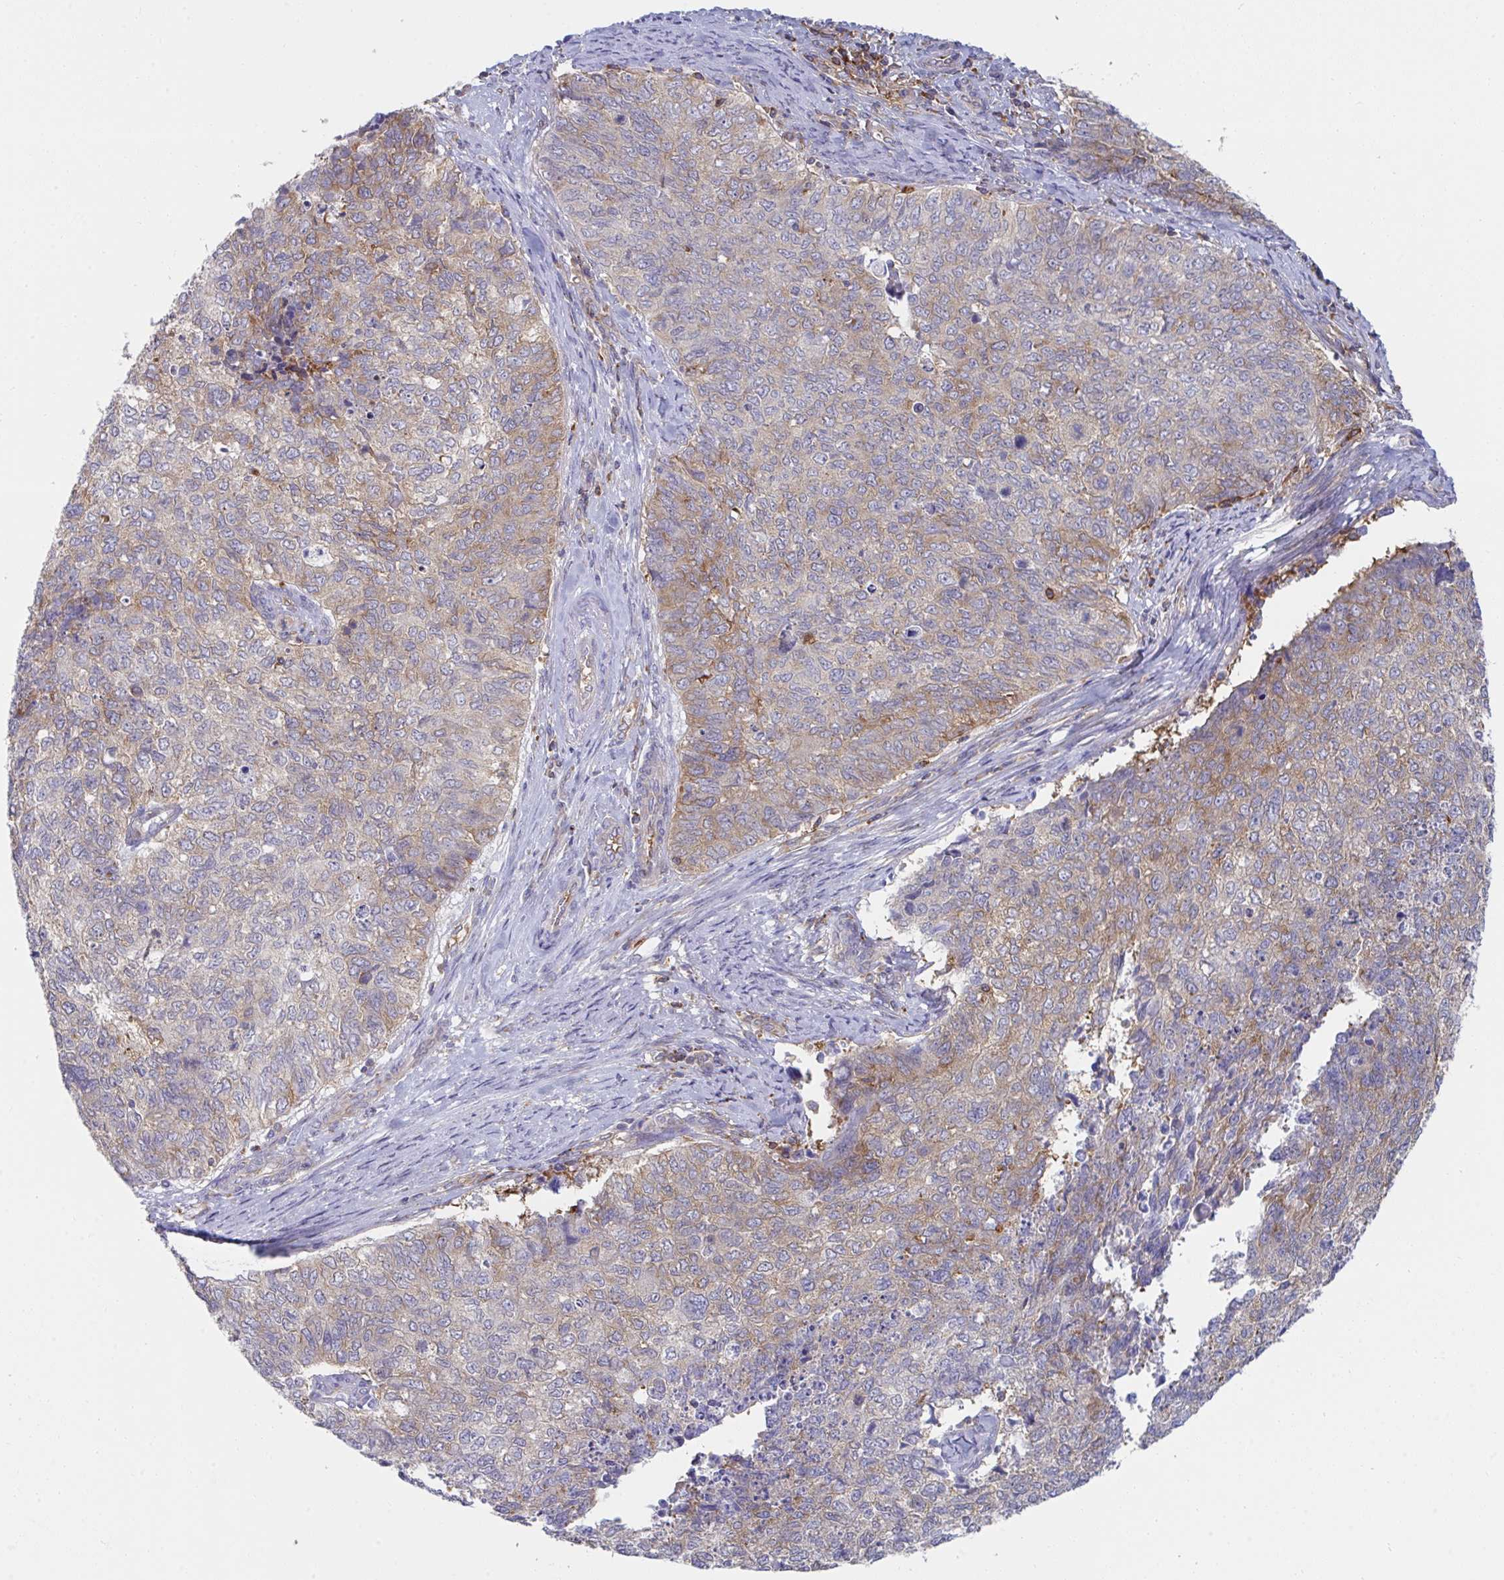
{"staining": {"intensity": "weak", "quantity": "<25%", "location": "cytoplasmic/membranous"}, "tissue": "cervical cancer", "cell_type": "Tumor cells", "image_type": "cancer", "snomed": [{"axis": "morphology", "description": "Adenocarcinoma, NOS"}, {"axis": "topography", "description": "Cervix"}], "caption": "Immunohistochemistry photomicrograph of neoplastic tissue: human cervical adenocarcinoma stained with DAB reveals no significant protein expression in tumor cells. The staining was performed using DAB (3,3'-diaminobenzidine) to visualize the protein expression in brown, while the nuclei were stained in blue with hematoxylin (Magnification: 20x).", "gene": "WNK1", "patient": {"sex": "female", "age": 63}}